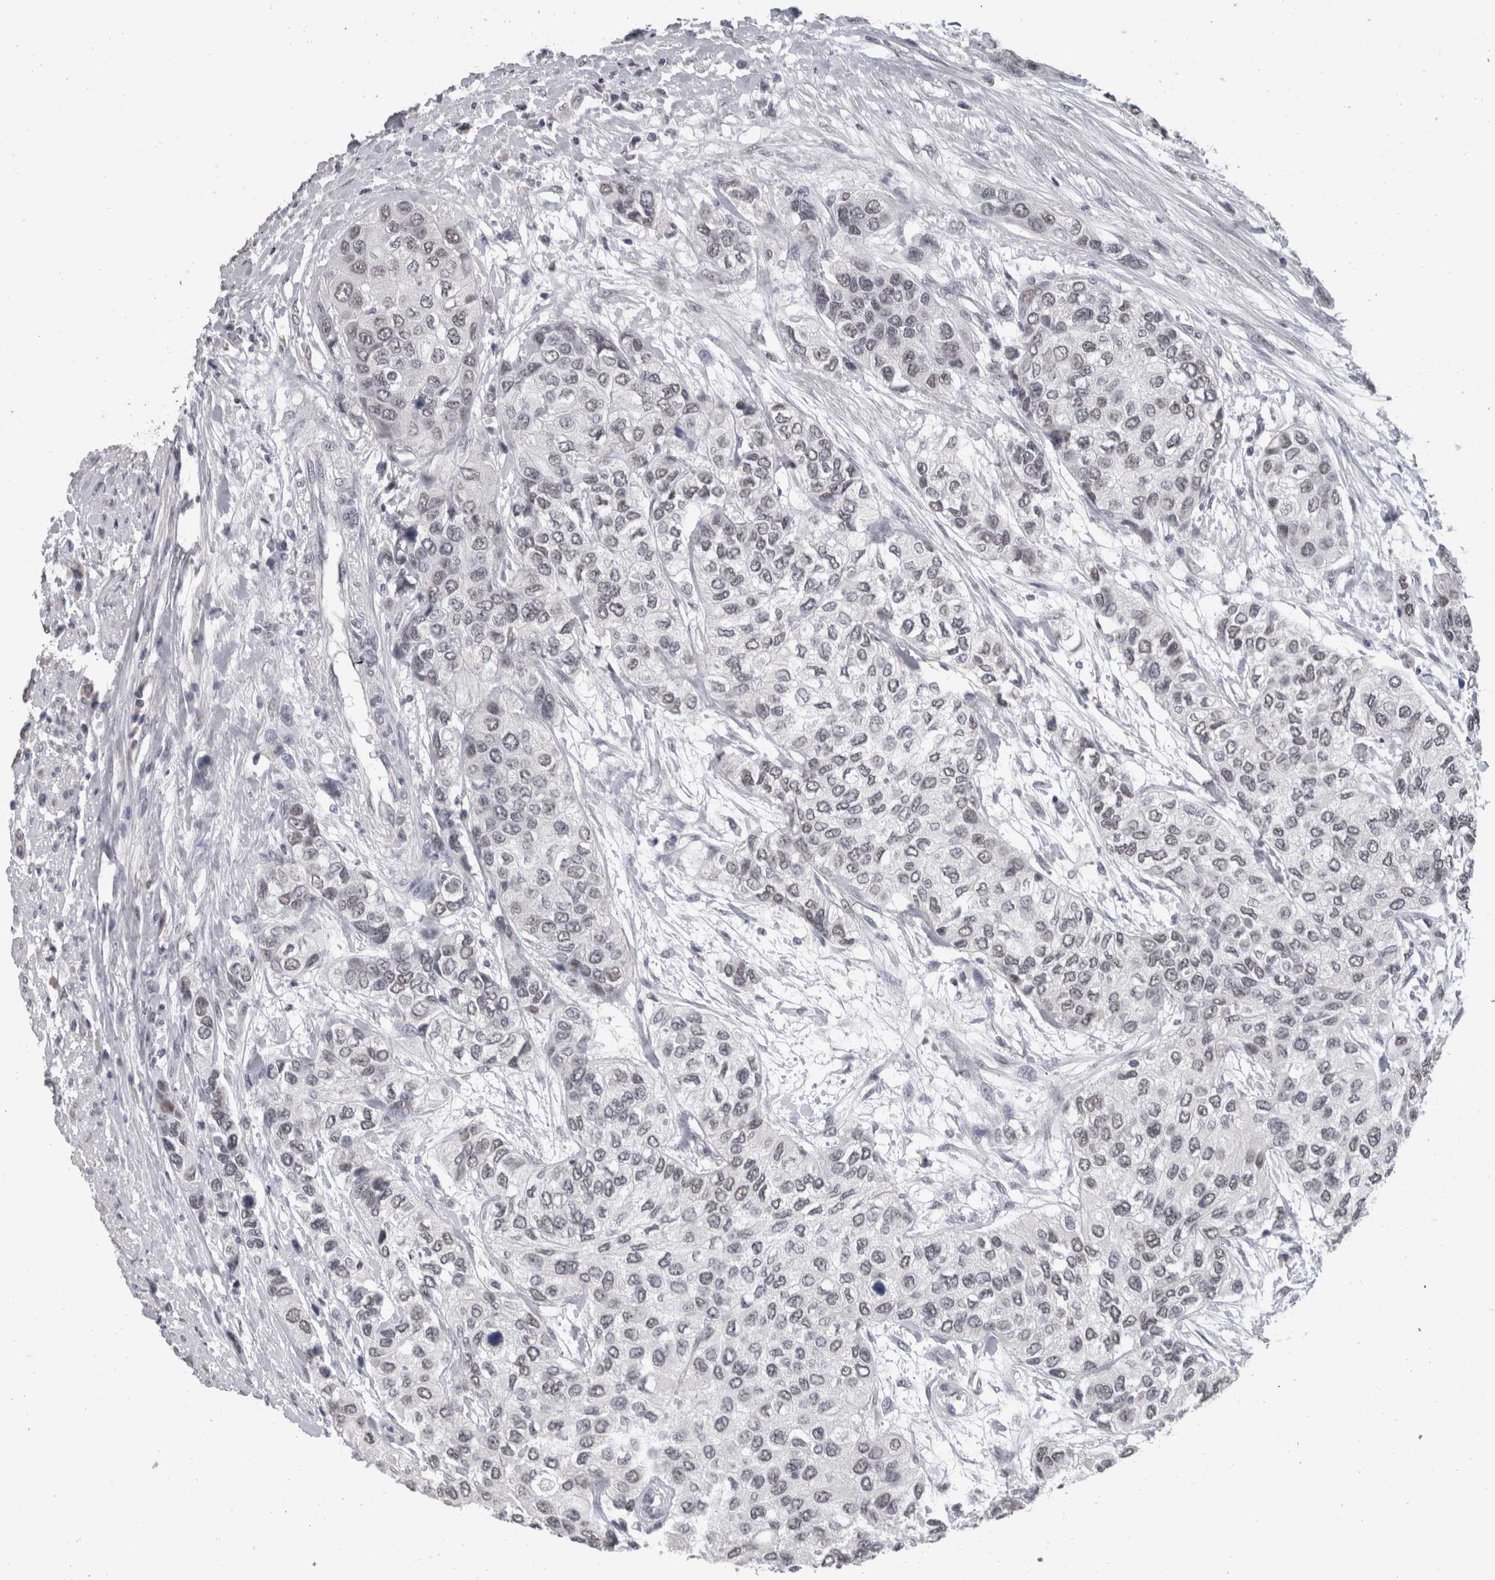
{"staining": {"intensity": "weak", "quantity": ">75%", "location": "nuclear"}, "tissue": "urothelial cancer", "cell_type": "Tumor cells", "image_type": "cancer", "snomed": [{"axis": "morphology", "description": "Urothelial carcinoma, High grade"}, {"axis": "topography", "description": "Urinary bladder"}], "caption": "This micrograph reveals immunohistochemistry (IHC) staining of urothelial carcinoma (high-grade), with low weak nuclear expression in about >75% of tumor cells.", "gene": "DDX17", "patient": {"sex": "female", "age": 56}}